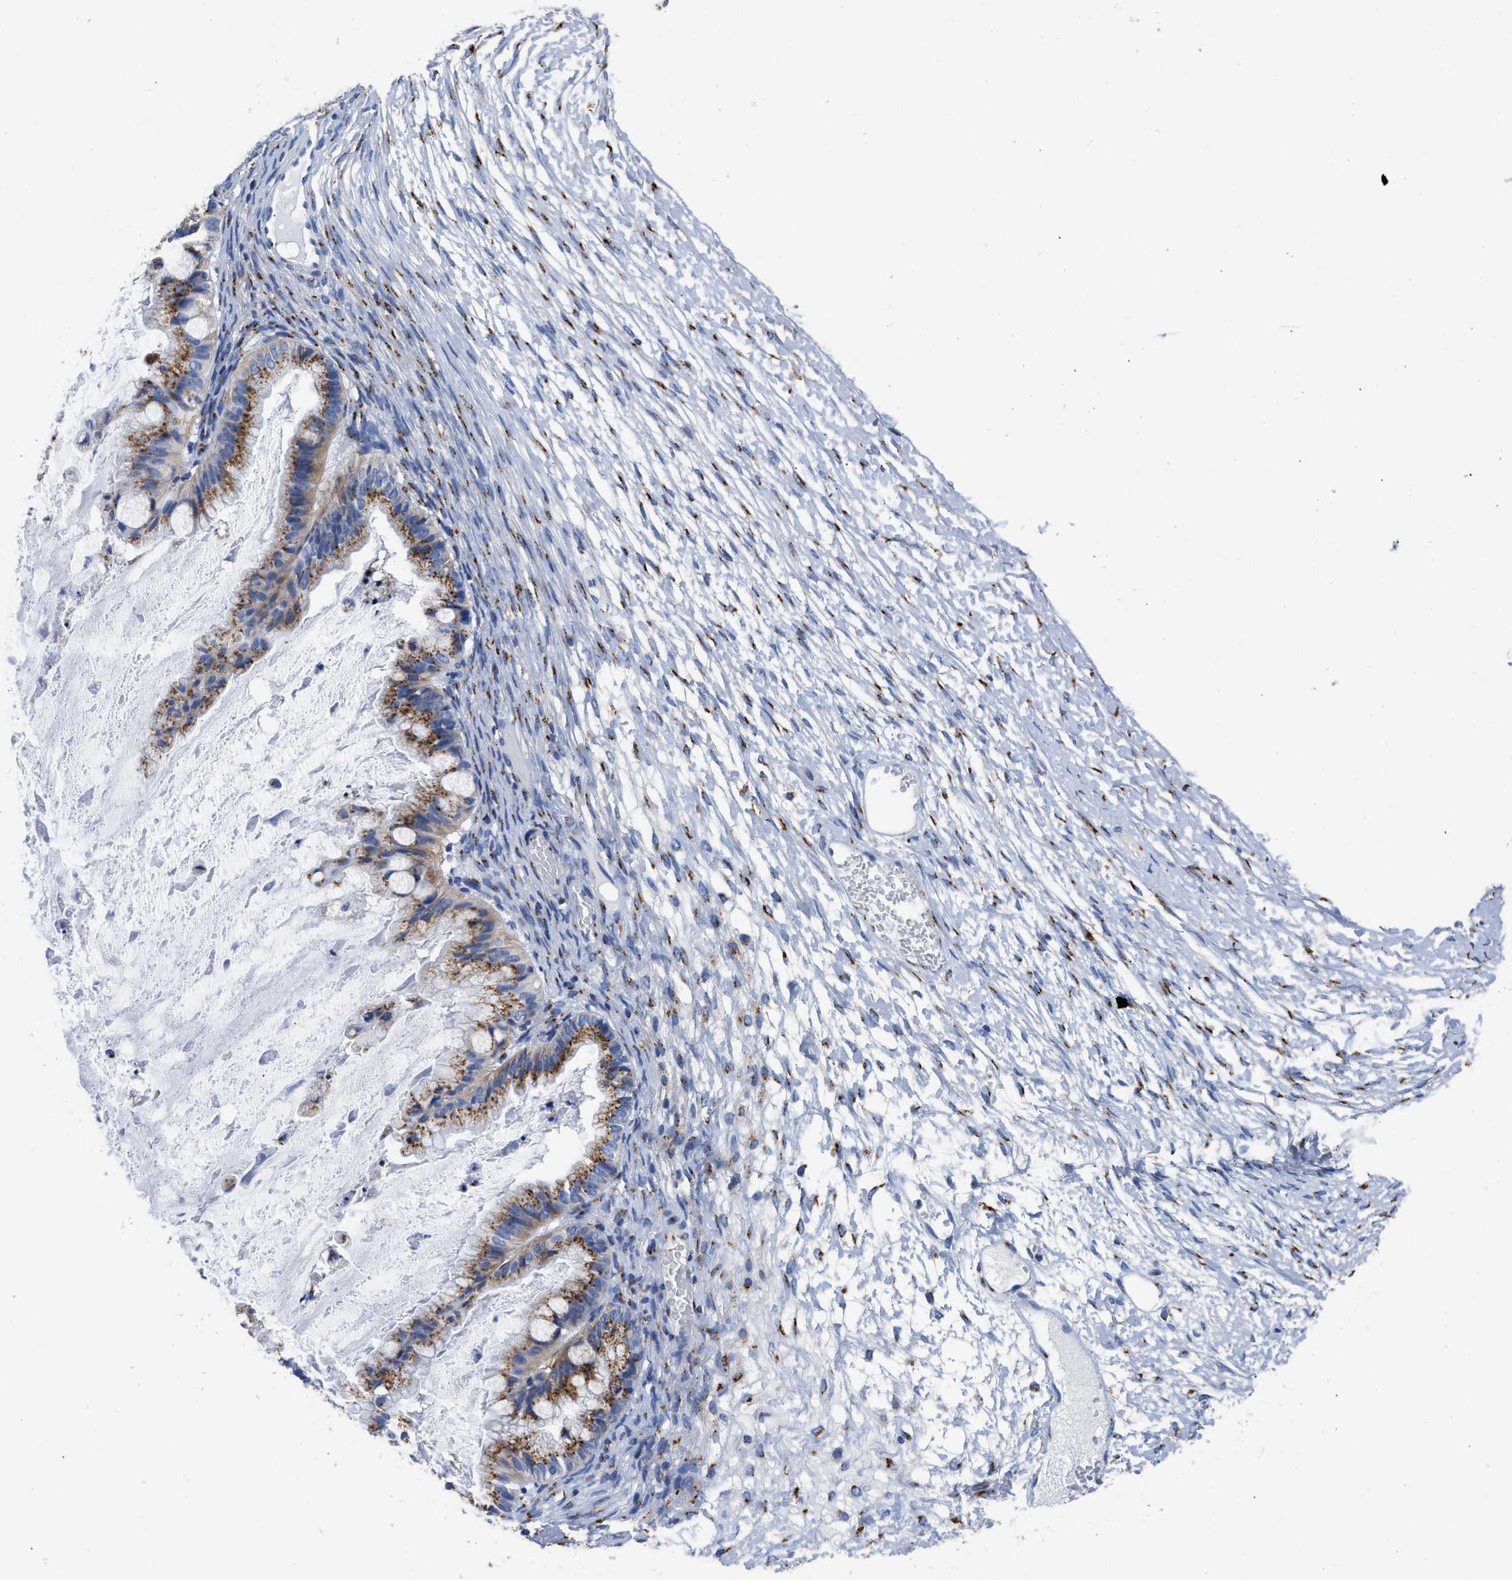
{"staining": {"intensity": "moderate", "quantity": ">75%", "location": "cytoplasmic/membranous"}, "tissue": "ovarian cancer", "cell_type": "Tumor cells", "image_type": "cancer", "snomed": [{"axis": "morphology", "description": "Cystadenocarcinoma, mucinous, NOS"}, {"axis": "topography", "description": "Ovary"}], "caption": "Moderate cytoplasmic/membranous protein expression is present in approximately >75% of tumor cells in mucinous cystadenocarcinoma (ovarian).", "gene": "TMEM87A", "patient": {"sex": "female", "age": 57}}